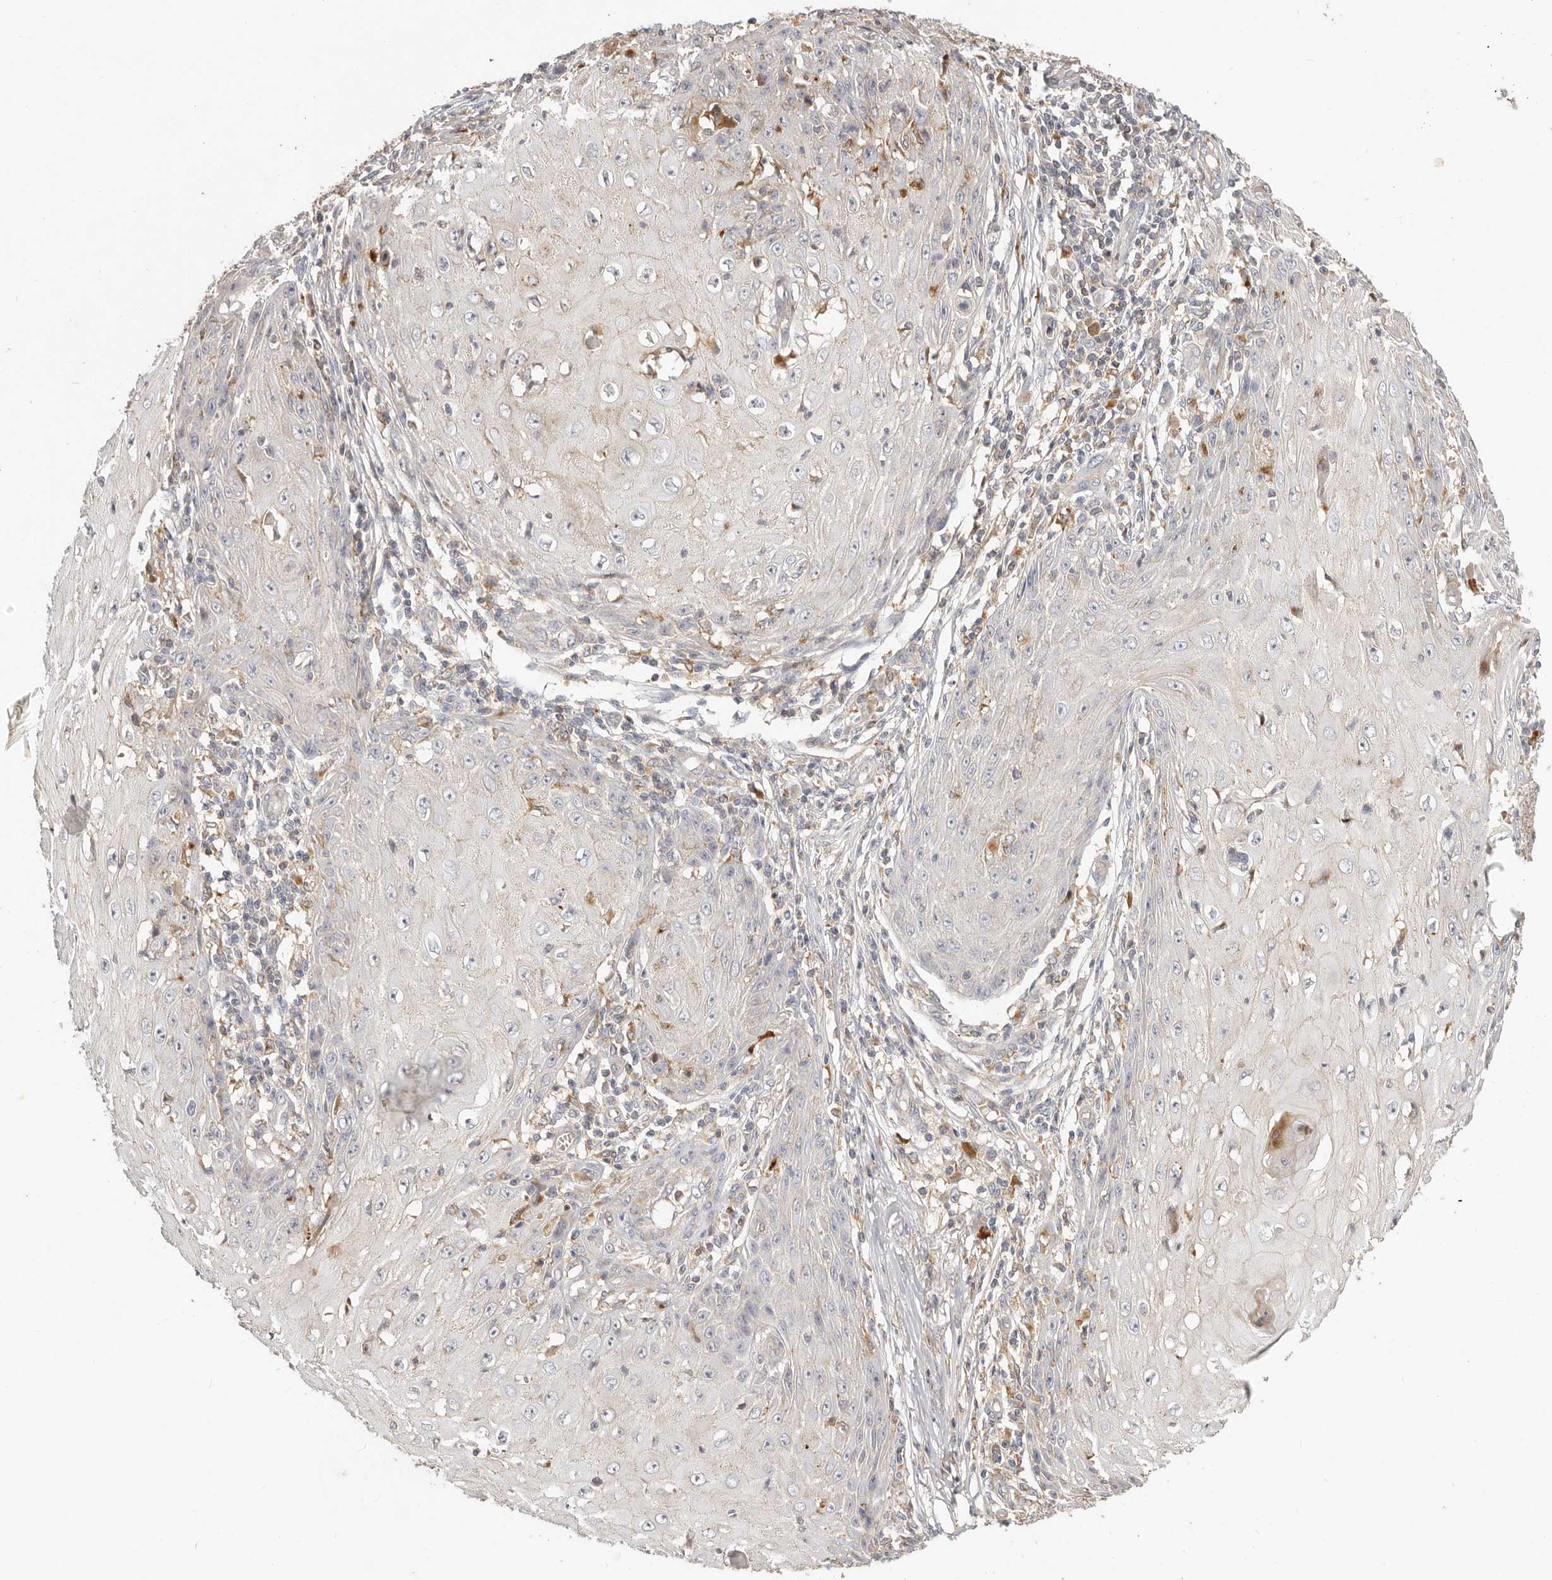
{"staining": {"intensity": "negative", "quantity": "none", "location": "none"}, "tissue": "skin cancer", "cell_type": "Tumor cells", "image_type": "cancer", "snomed": [{"axis": "morphology", "description": "Squamous cell carcinoma, NOS"}, {"axis": "topography", "description": "Skin"}], "caption": "There is no significant staining in tumor cells of skin squamous cell carcinoma.", "gene": "MTFR2", "patient": {"sex": "female", "age": 73}}